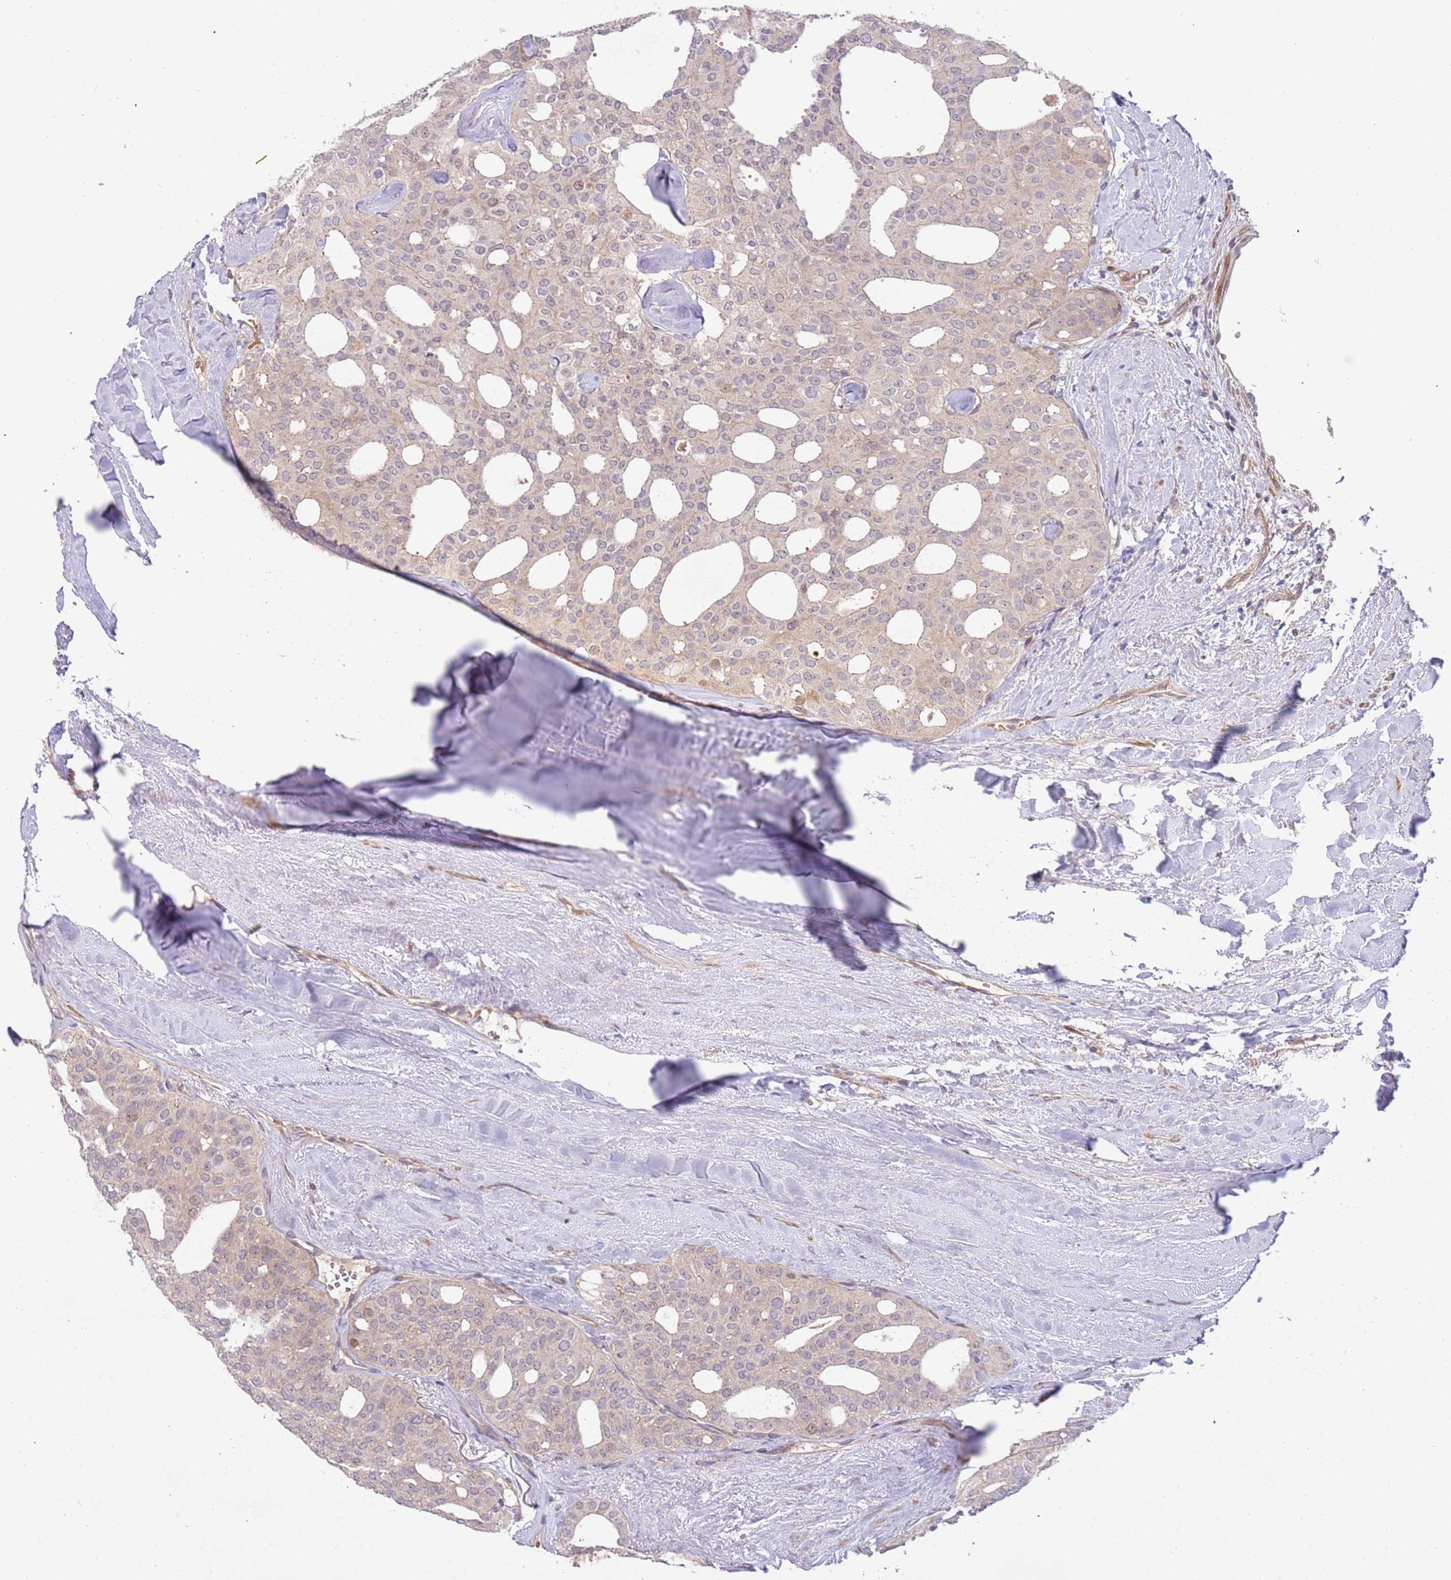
{"staining": {"intensity": "weak", "quantity": "<25%", "location": "nuclear"}, "tissue": "thyroid cancer", "cell_type": "Tumor cells", "image_type": "cancer", "snomed": [{"axis": "morphology", "description": "Follicular adenoma carcinoma, NOS"}, {"axis": "topography", "description": "Thyroid gland"}], "caption": "Immunohistochemistry photomicrograph of thyroid follicular adenoma carcinoma stained for a protein (brown), which shows no expression in tumor cells.", "gene": "TRAPPC6B", "patient": {"sex": "male", "age": 75}}